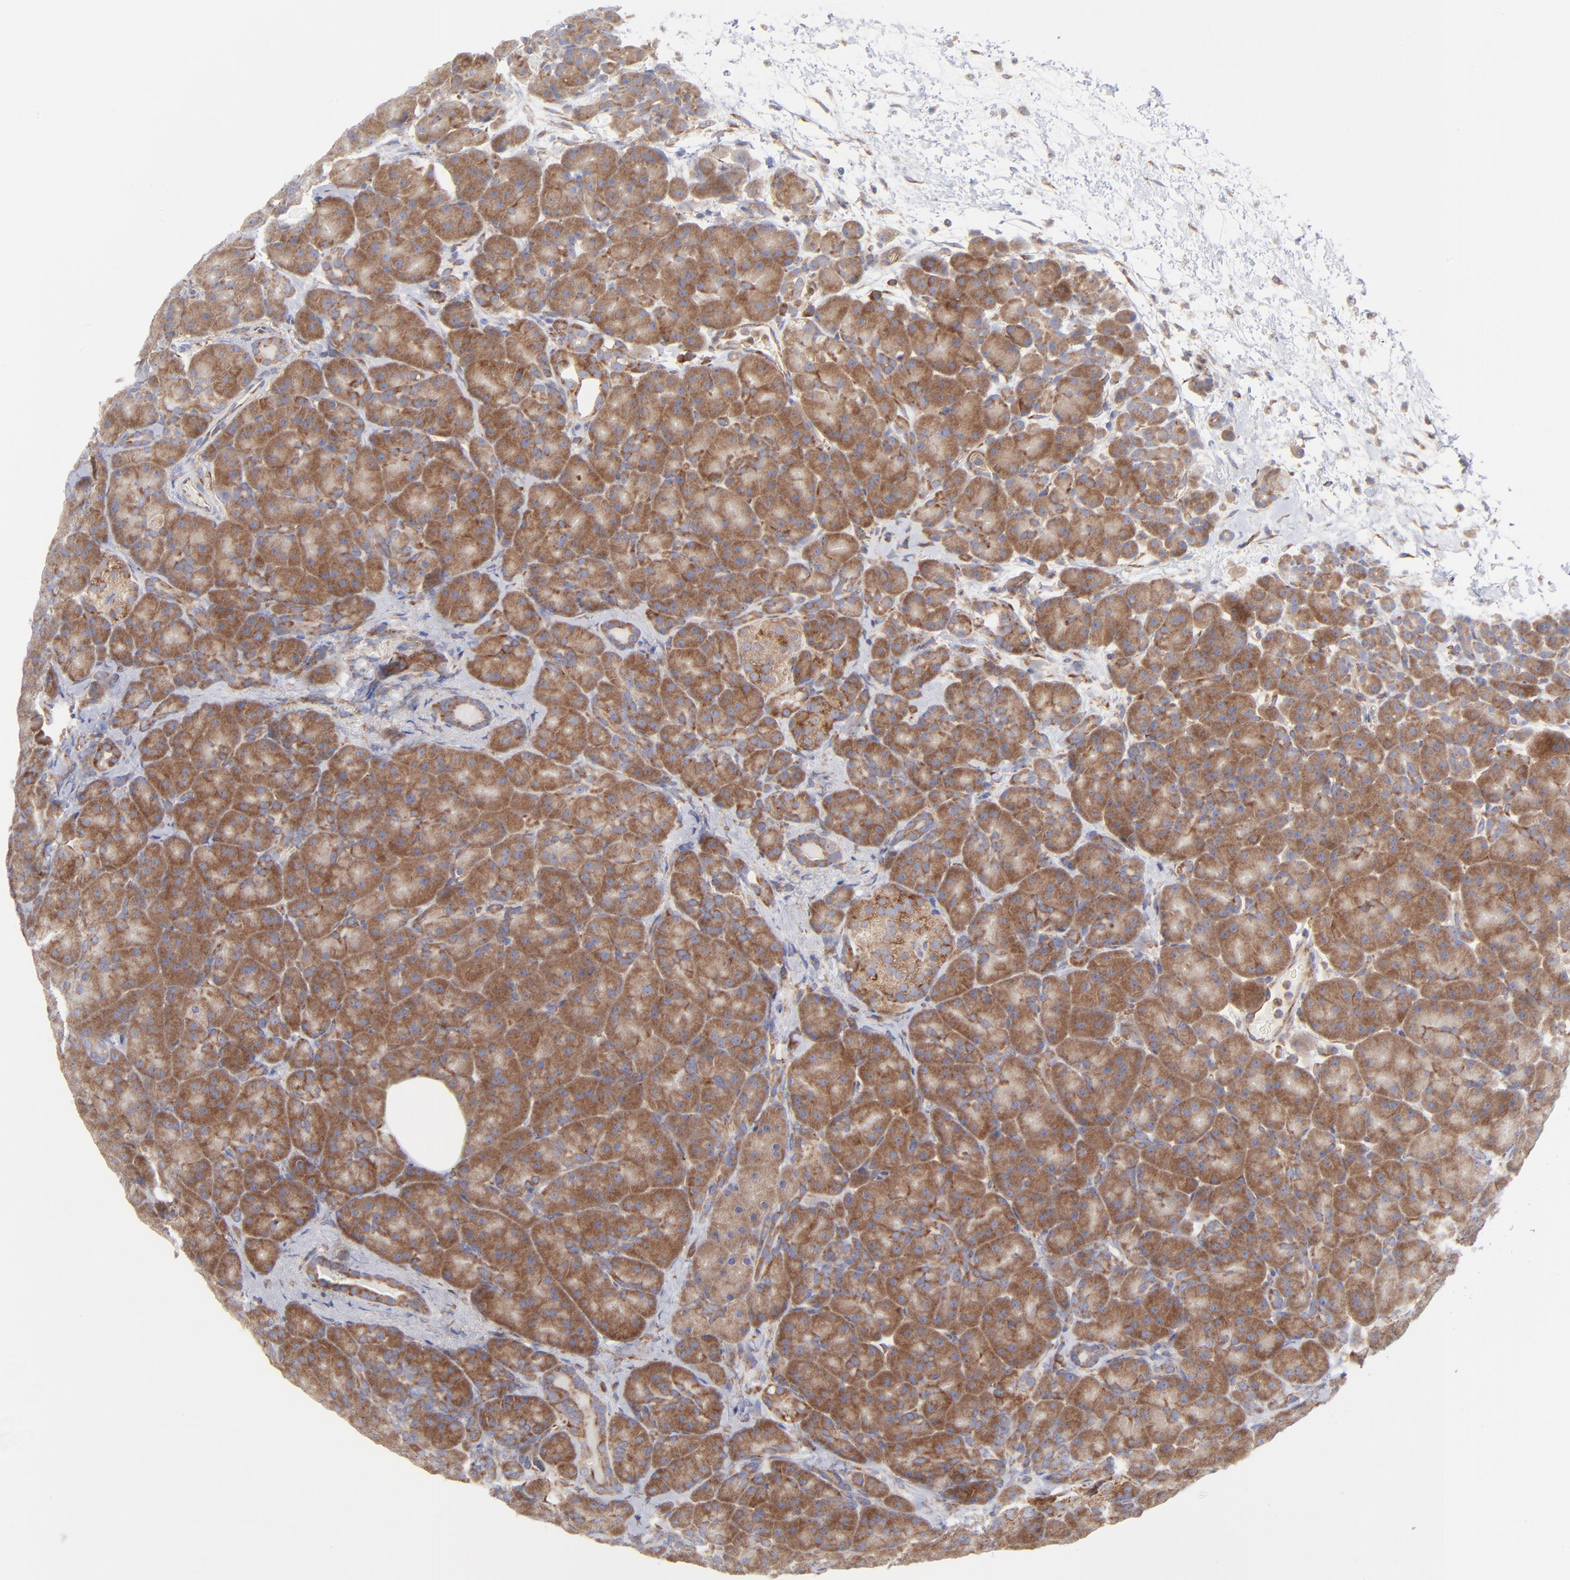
{"staining": {"intensity": "moderate", "quantity": ">75%", "location": "cytoplasmic/membranous"}, "tissue": "pancreas", "cell_type": "Exocrine glandular cells", "image_type": "normal", "snomed": [{"axis": "morphology", "description": "Normal tissue, NOS"}, {"axis": "topography", "description": "Pancreas"}], "caption": "An image of human pancreas stained for a protein demonstrates moderate cytoplasmic/membranous brown staining in exocrine glandular cells. Immunohistochemistry (ihc) stains the protein of interest in brown and the nuclei are stained blue.", "gene": "EIF2AK2", "patient": {"sex": "male", "age": 66}}